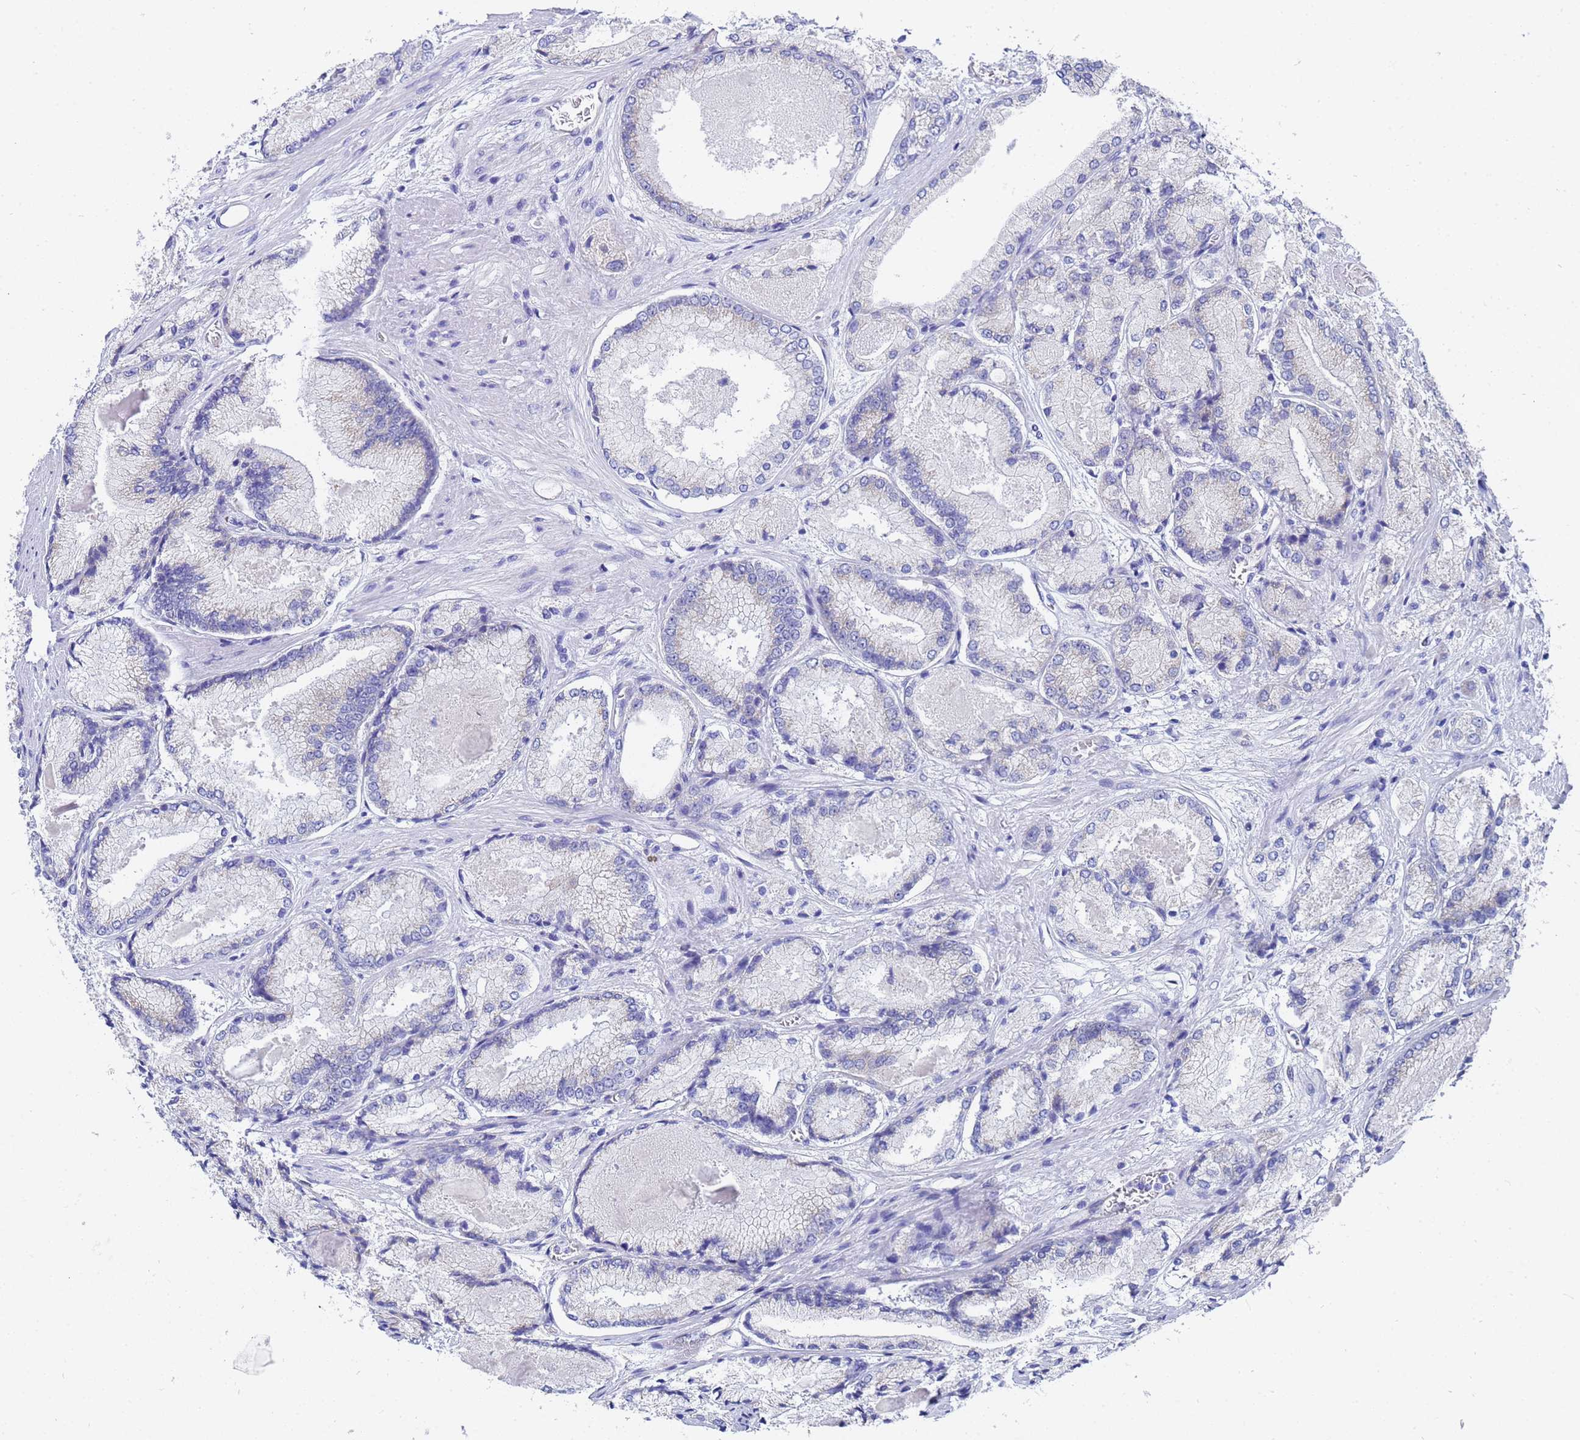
{"staining": {"intensity": "negative", "quantity": "none", "location": "none"}, "tissue": "prostate cancer", "cell_type": "Tumor cells", "image_type": "cancer", "snomed": [{"axis": "morphology", "description": "Adenocarcinoma, Low grade"}, {"axis": "topography", "description": "Prostate"}], "caption": "High power microscopy photomicrograph of an IHC photomicrograph of adenocarcinoma (low-grade) (prostate), revealing no significant expression in tumor cells. (Immunohistochemistry, brightfield microscopy, high magnification).", "gene": "TM4SF4", "patient": {"sex": "male", "age": 74}}